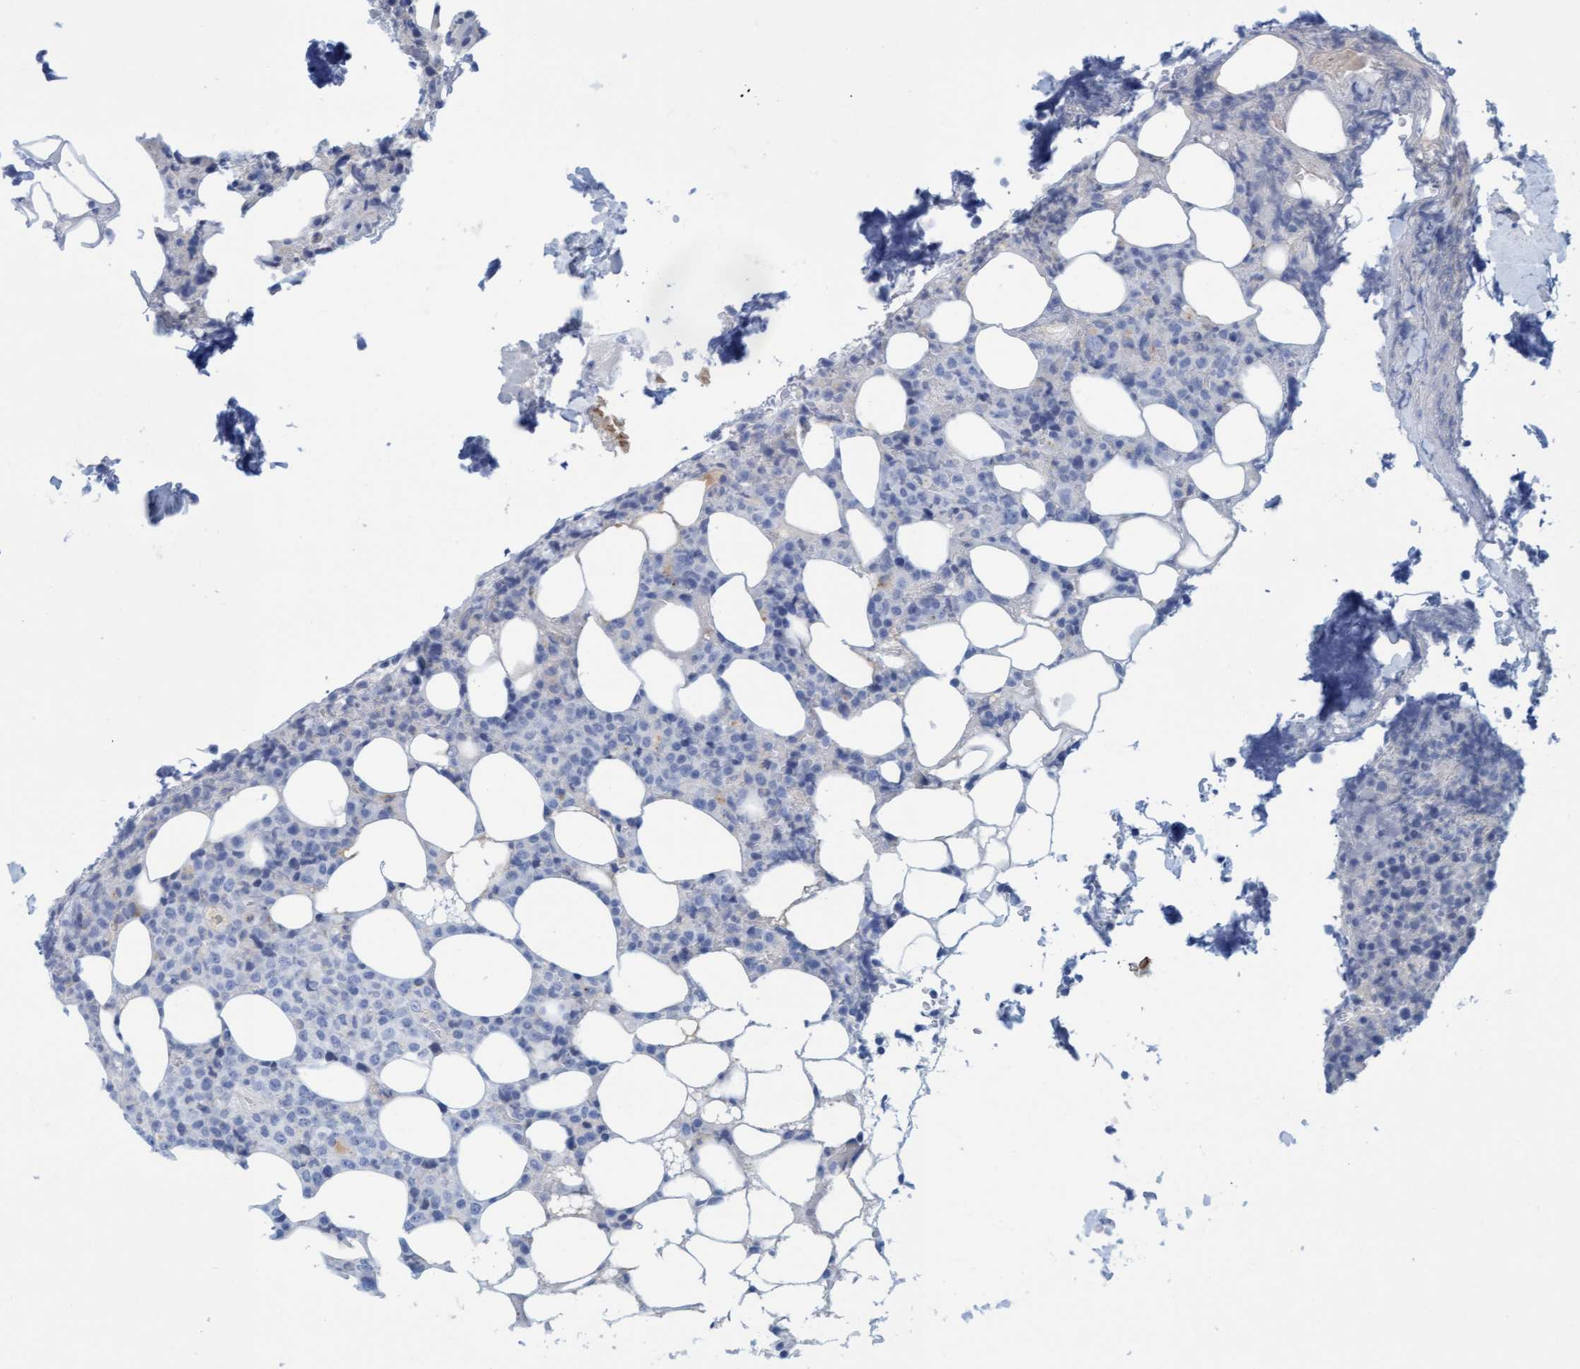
{"staining": {"intensity": "negative", "quantity": "none", "location": "none"}, "tissue": "lymphoma", "cell_type": "Tumor cells", "image_type": "cancer", "snomed": [{"axis": "morphology", "description": "Malignant lymphoma, non-Hodgkin's type, High grade"}, {"axis": "topography", "description": "Lymph node"}], "caption": "This is a photomicrograph of IHC staining of malignant lymphoma, non-Hodgkin's type (high-grade), which shows no positivity in tumor cells.", "gene": "SGSH", "patient": {"sex": "male", "age": 13}}